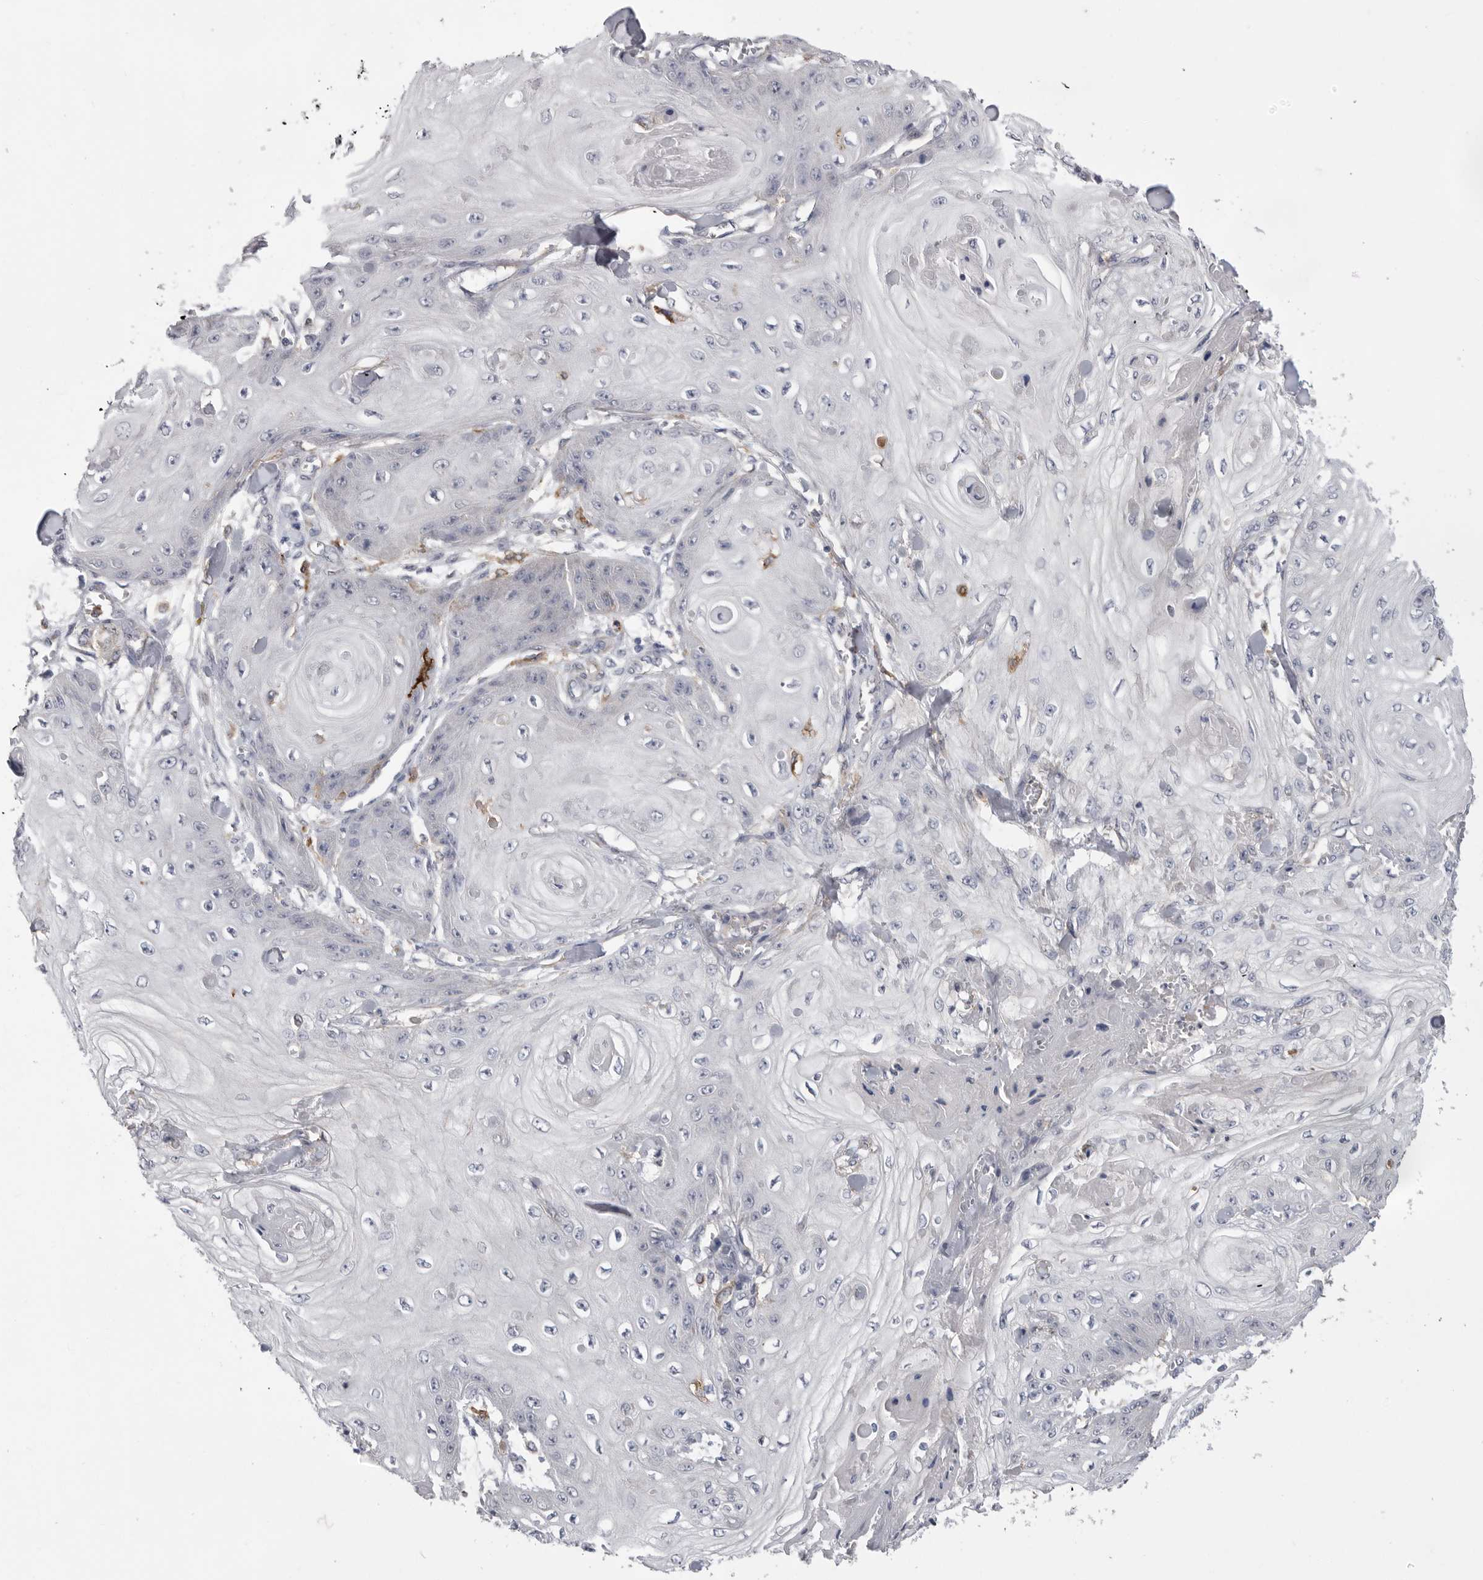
{"staining": {"intensity": "negative", "quantity": "none", "location": "none"}, "tissue": "skin cancer", "cell_type": "Tumor cells", "image_type": "cancer", "snomed": [{"axis": "morphology", "description": "Squamous cell carcinoma, NOS"}, {"axis": "topography", "description": "Skin"}], "caption": "DAB (3,3'-diaminobenzidine) immunohistochemical staining of skin cancer (squamous cell carcinoma) reveals no significant expression in tumor cells.", "gene": "SIGLEC10", "patient": {"sex": "male", "age": 74}}